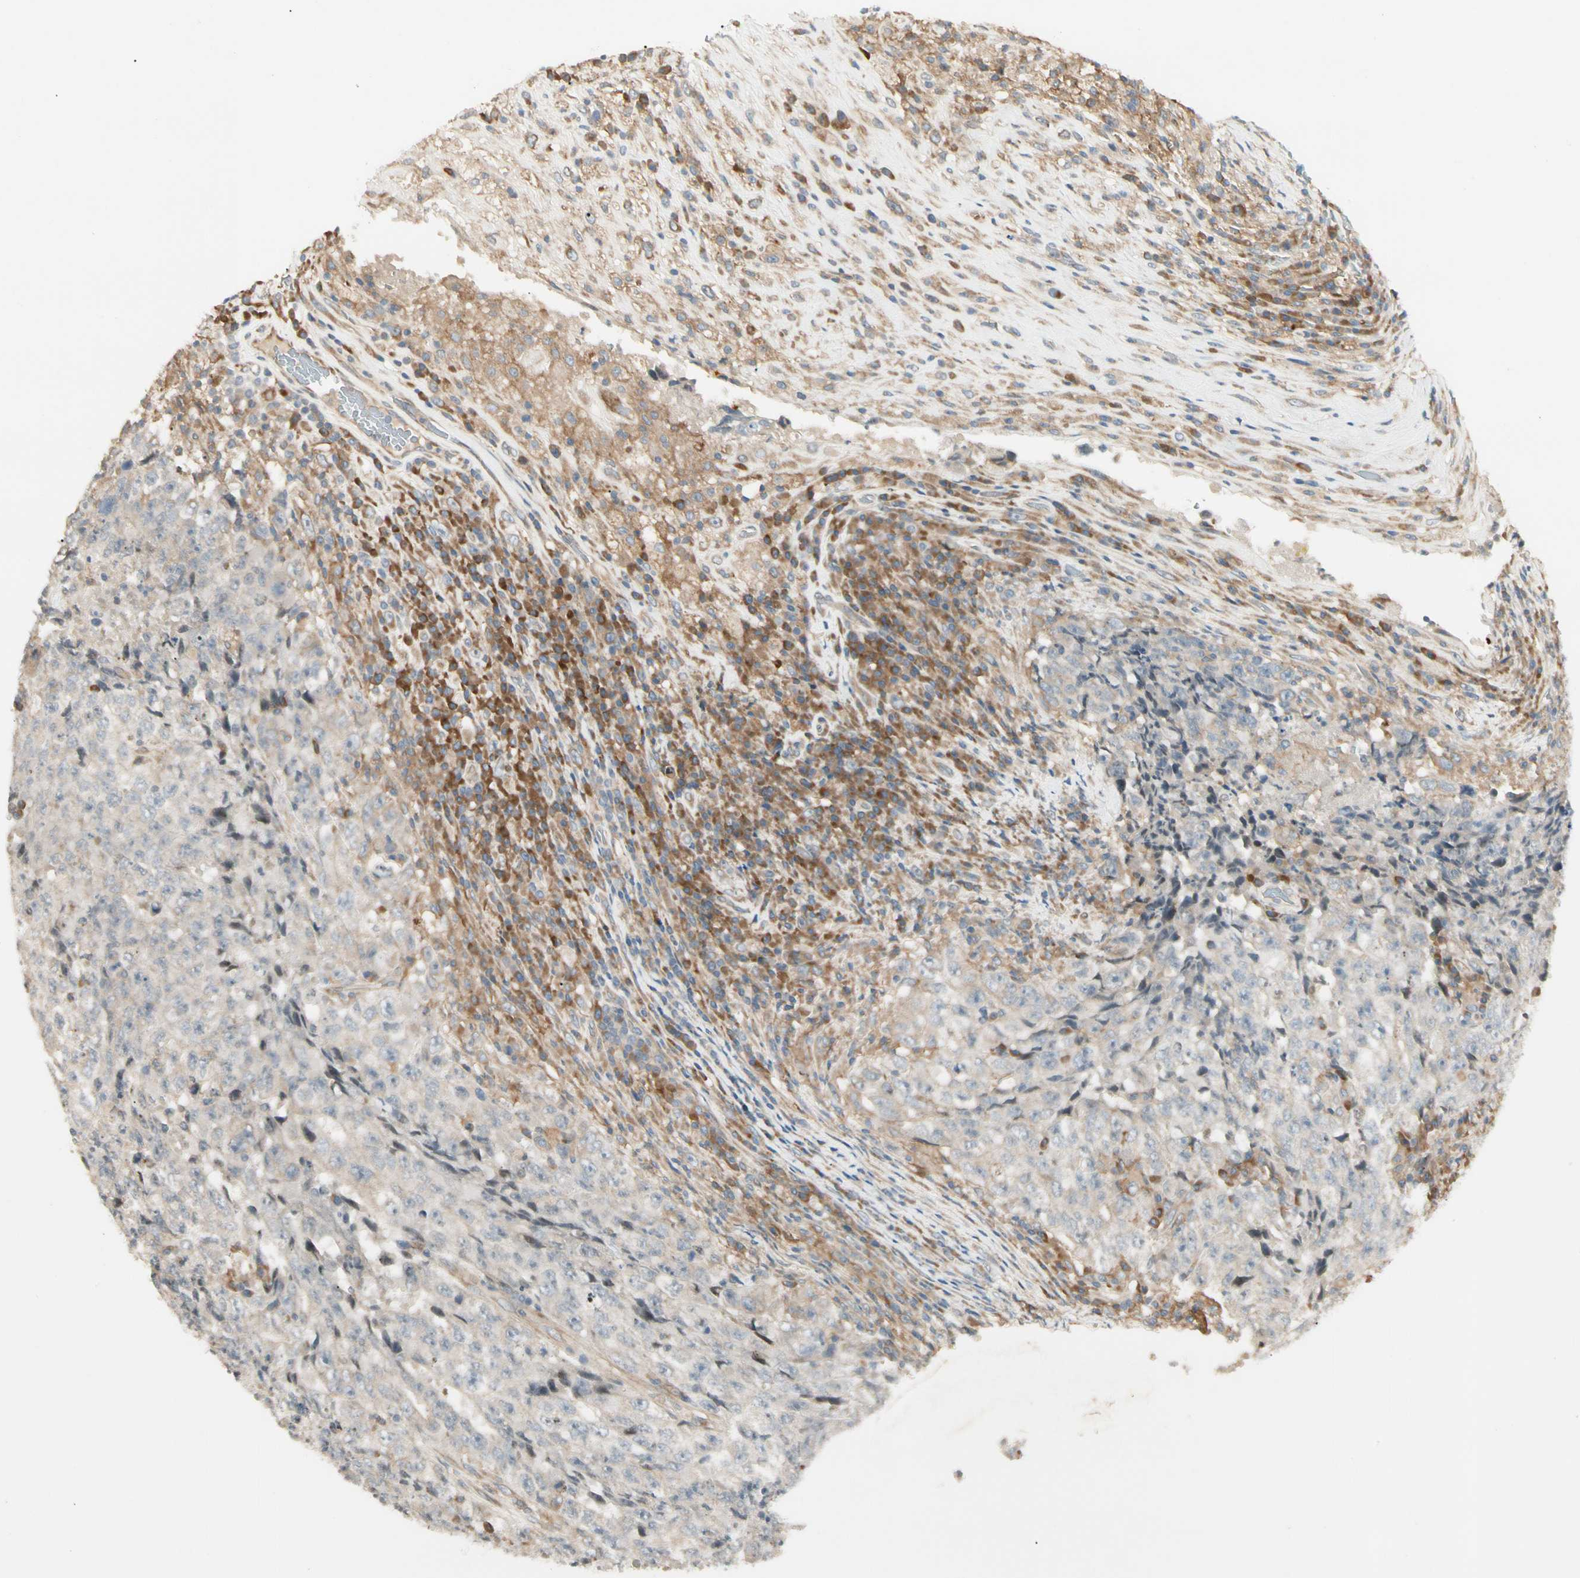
{"staining": {"intensity": "negative", "quantity": "none", "location": "none"}, "tissue": "testis cancer", "cell_type": "Tumor cells", "image_type": "cancer", "snomed": [{"axis": "morphology", "description": "Necrosis, NOS"}, {"axis": "morphology", "description": "Carcinoma, Embryonal, NOS"}, {"axis": "topography", "description": "Testis"}], "caption": "High magnification brightfield microscopy of testis cancer stained with DAB (brown) and counterstained with hematoxylin (blue): tumor cells show no significant expression.", "gene": "FNDC3B", "patient": {"sex": "male", "age": 19}}